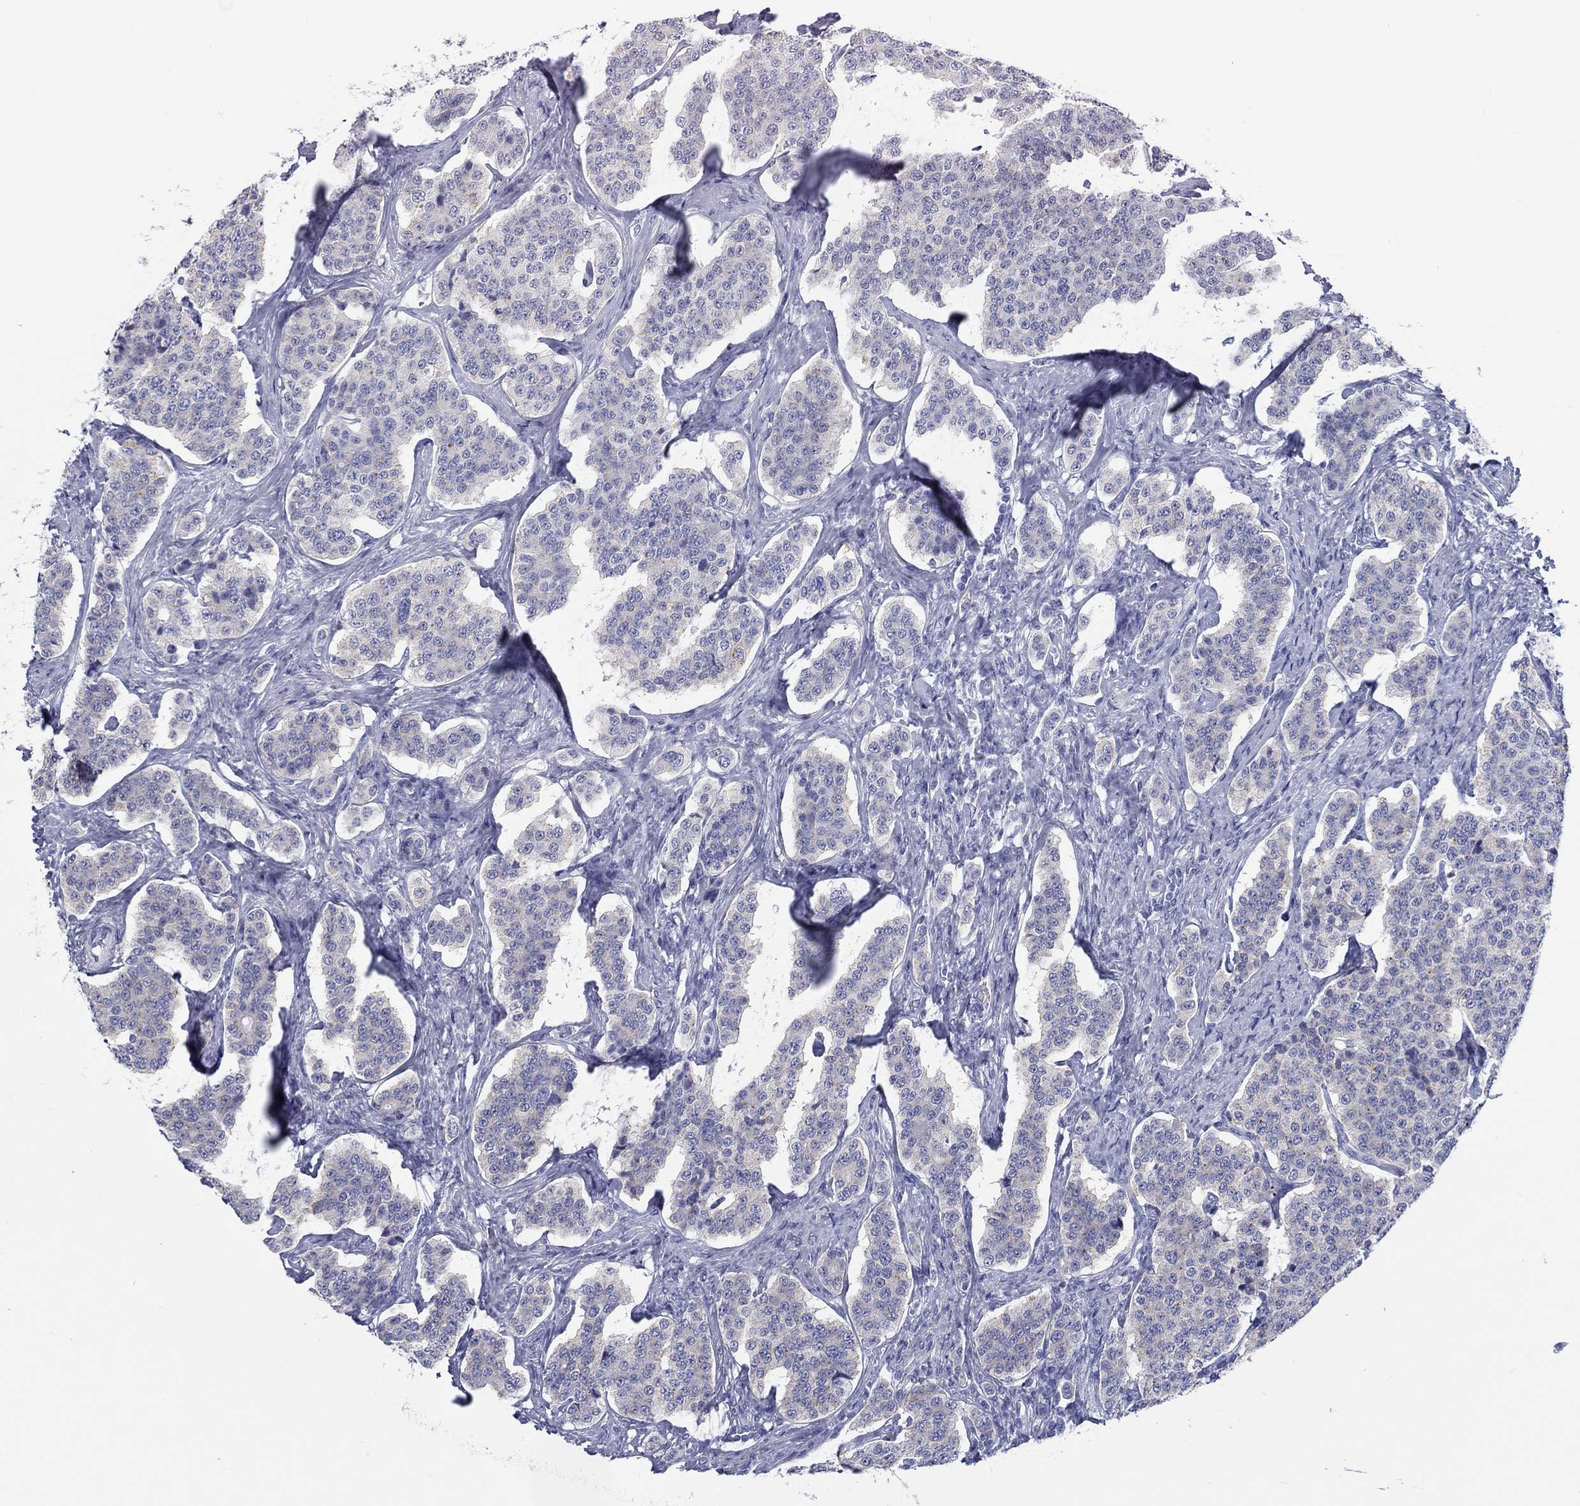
{"staining": {"intensity": "negative", "quantity": "none", "location": "none"}, "tissue": "carcinoid", "cell_type": "Tumor cells", "image_type": "cancer", "snomed": [{"axis": "morphology", "description": "Carcinoid, malignant, NOS"}, {"axis": "topography", "description": "Small intestine"}], "caption": "Tumor cells show no significant protein expression in malignant carcinoid. (Stains: DAB immunohistochemistry (IHC) with hematoxylin counter stain, Microscopy: brightfield microscopy at high magnification).", "gene": "H1-1", "patient": {"sex": "female", "age": 58}}